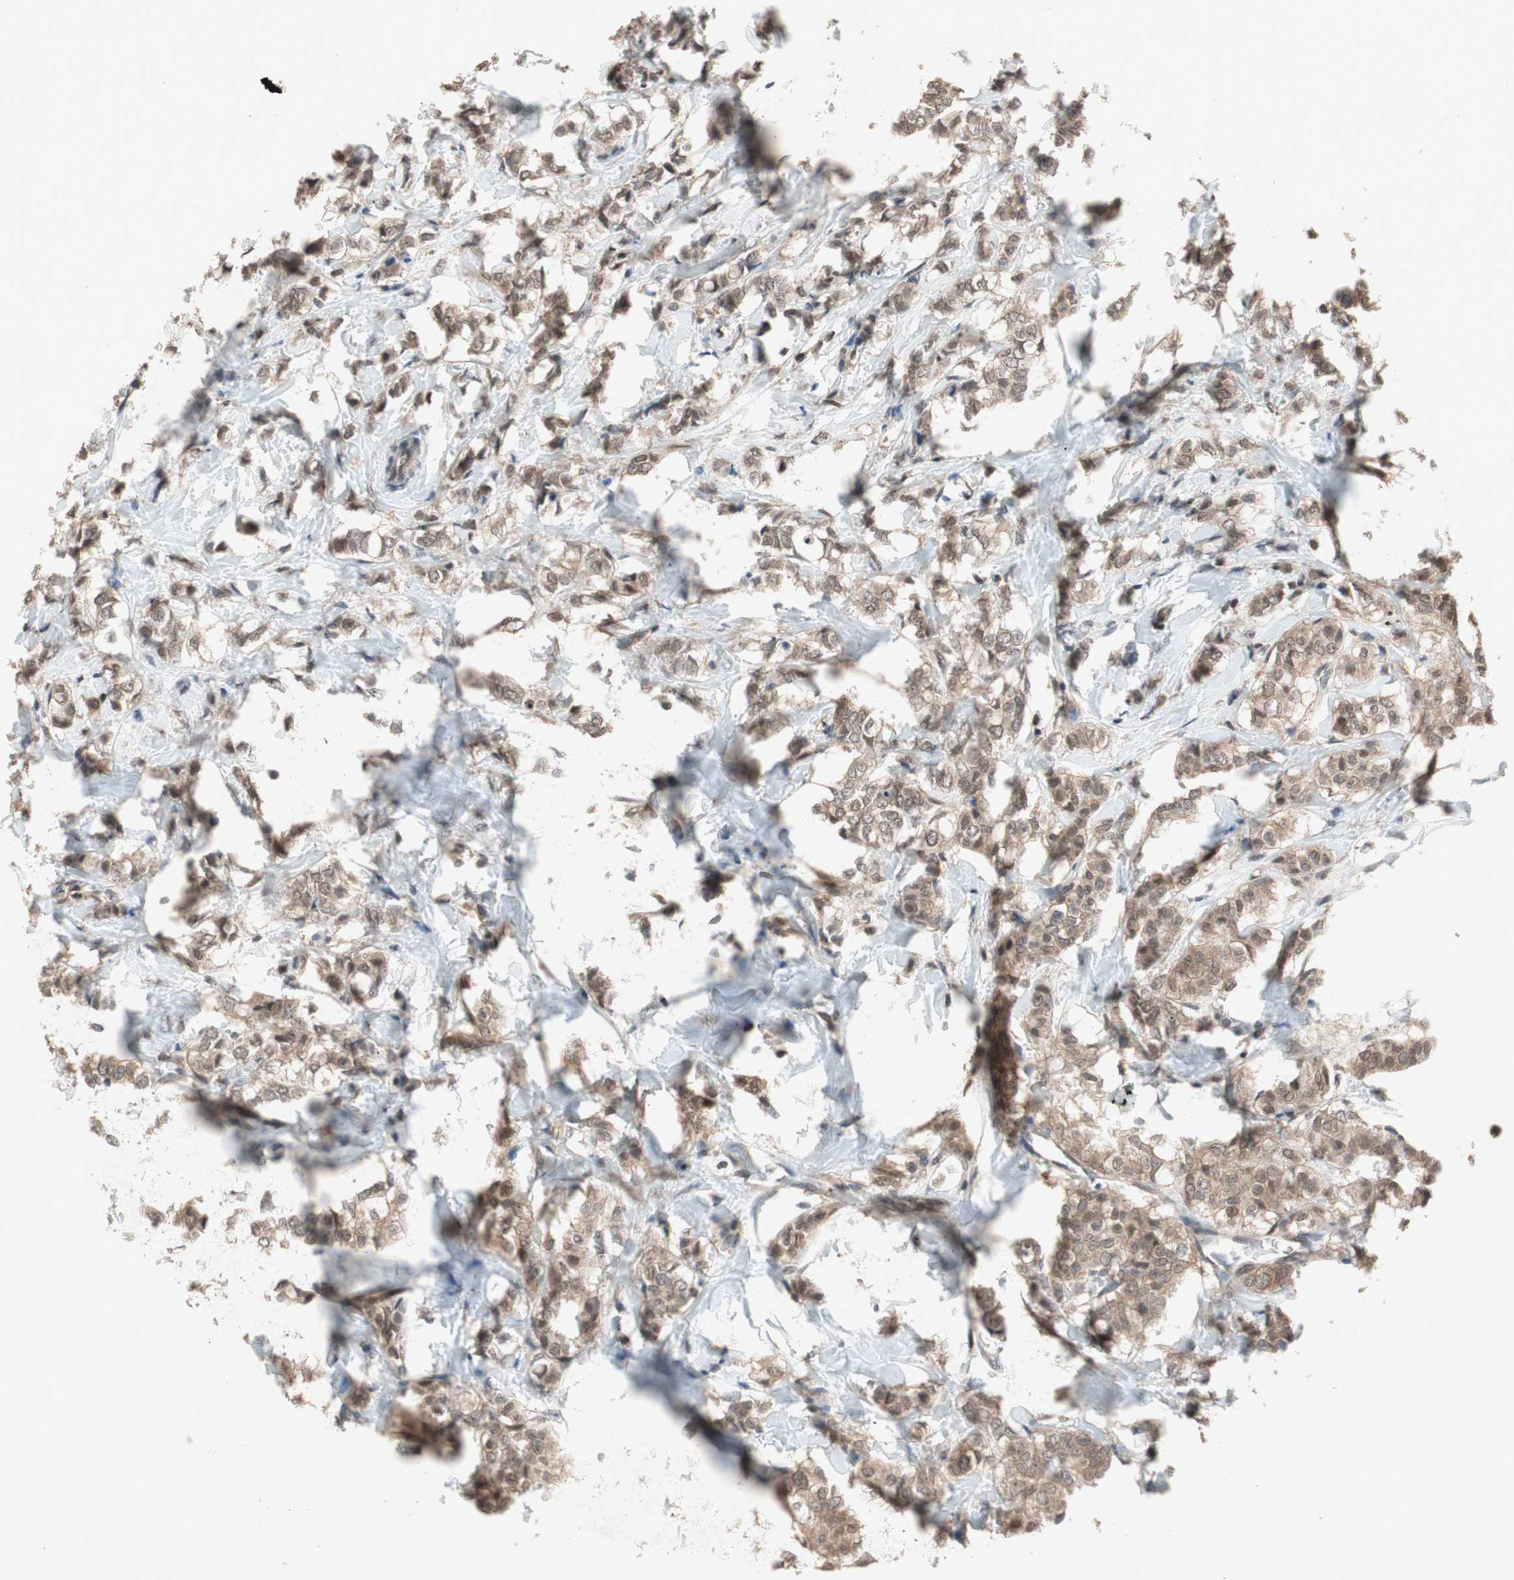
{"staining": {"intensity": "moderate", "quantity": ">75%", "location": "cytoplasmic/membranous,nuclear"}, "tissue": "breast cancer", "cell_type": "Tumor cells", "image_type": "cancer", "snomed": [{"axis": "morphology", "description": "Lobular carcinoma"}, {"axis": "topography", "description": "Breast"}], "caption": "Moderate cytoplasmic/membranous and nuclear staining is present in about >75% of tumor cells in lobular carcinoma (breast).", "gene": "GART", "patient": {"sex": "female", "age": 60}}